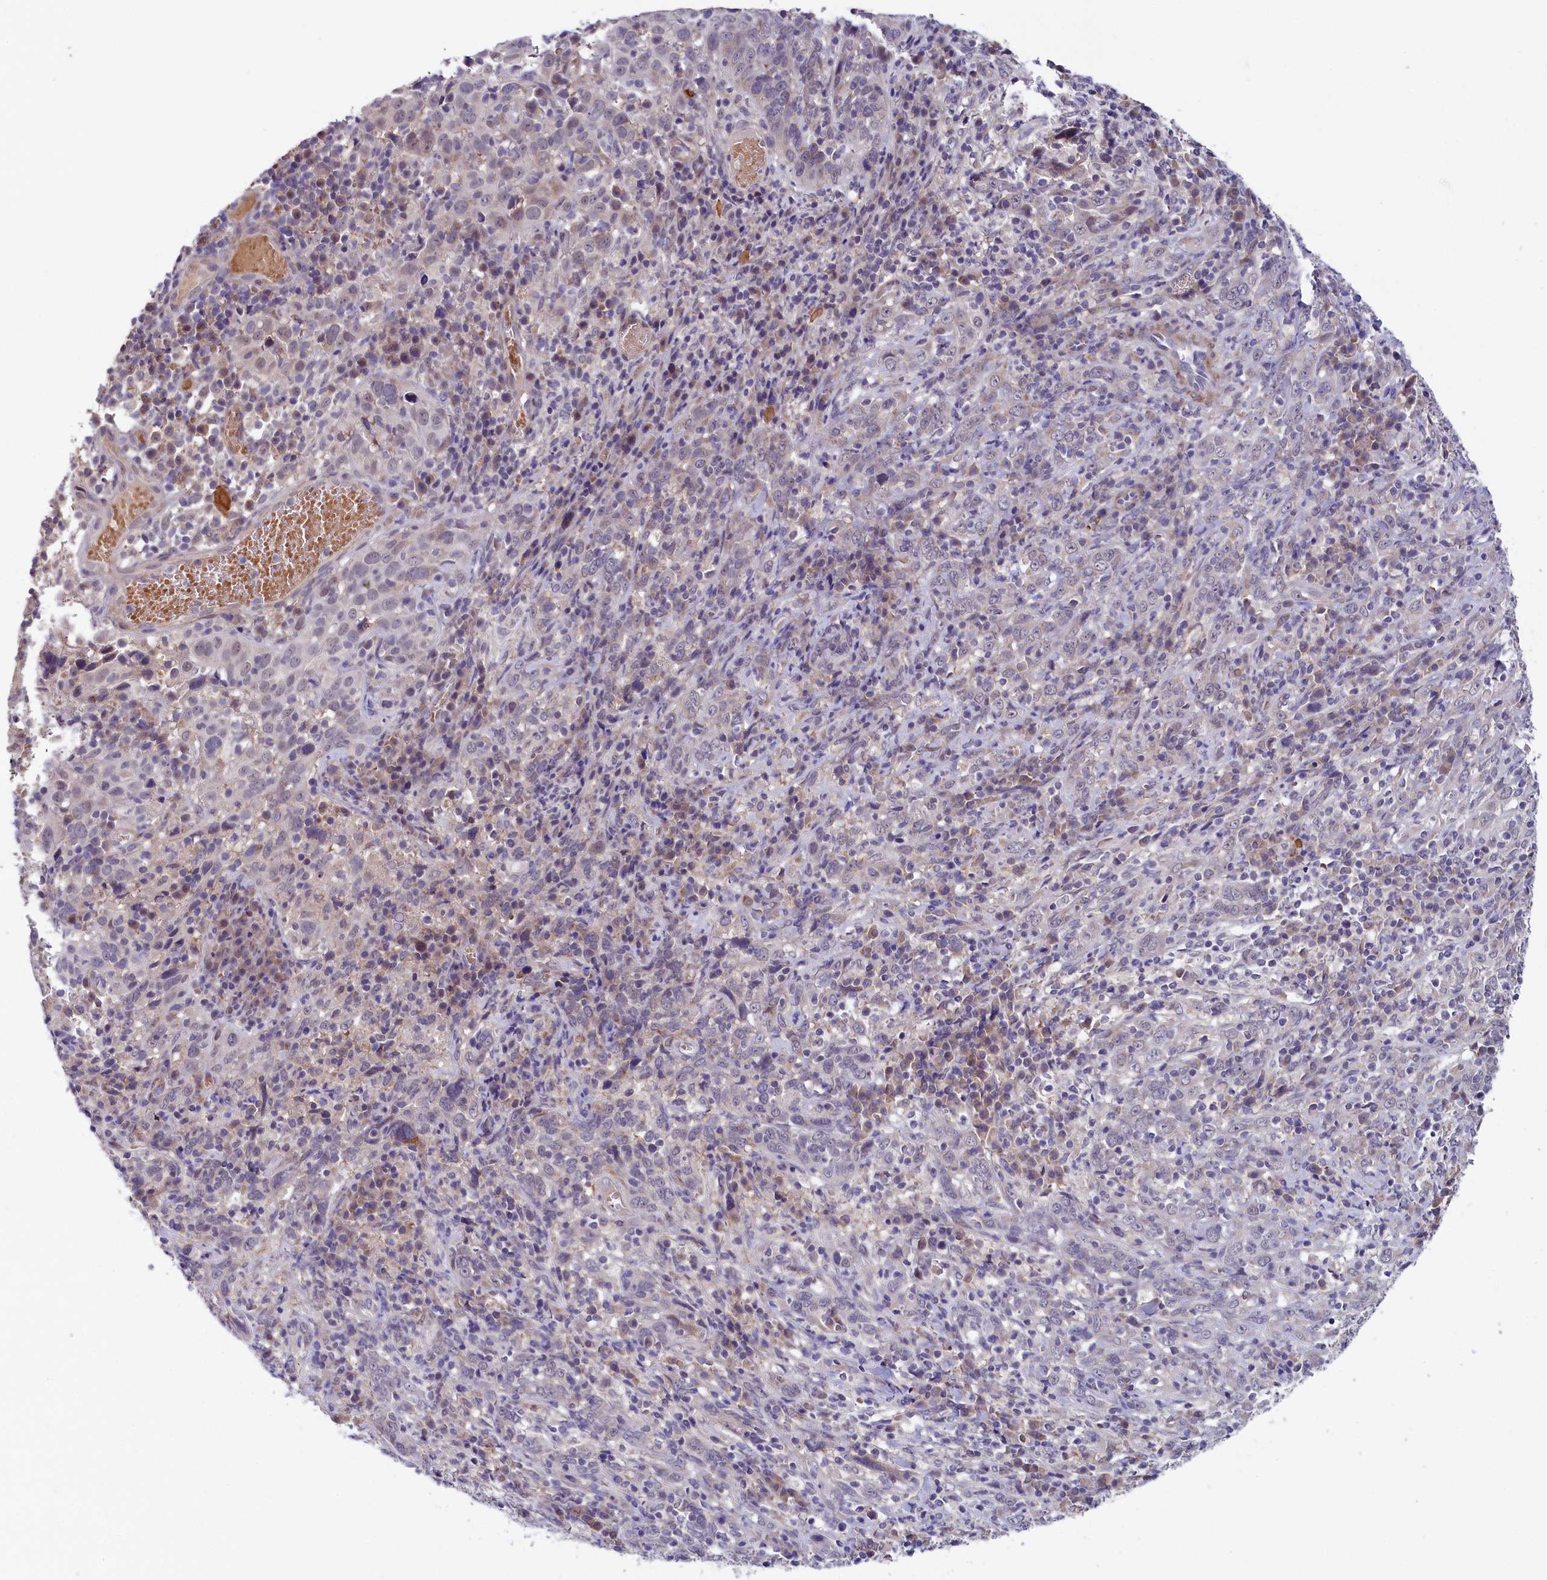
{"staining": {"intensity": "negative", "quantity": "none", "location": "none"}, "tissue": "cervical cancer", "cell_type": "Tumor cells", "image_type": "cancer", "snomed": [{"axis": "morphology", "description": "Squamous cell carcinoma, NOS"}, {"axis": "topography", "description": "Cervix"}], "caption": "This is an immunohistochemistry histopathology image of human cervical squamous cell carcinoma. There is no staining in tumor cells.", "gene": "SLC39A6", "patient": {"sex": "female", "age": 46}}